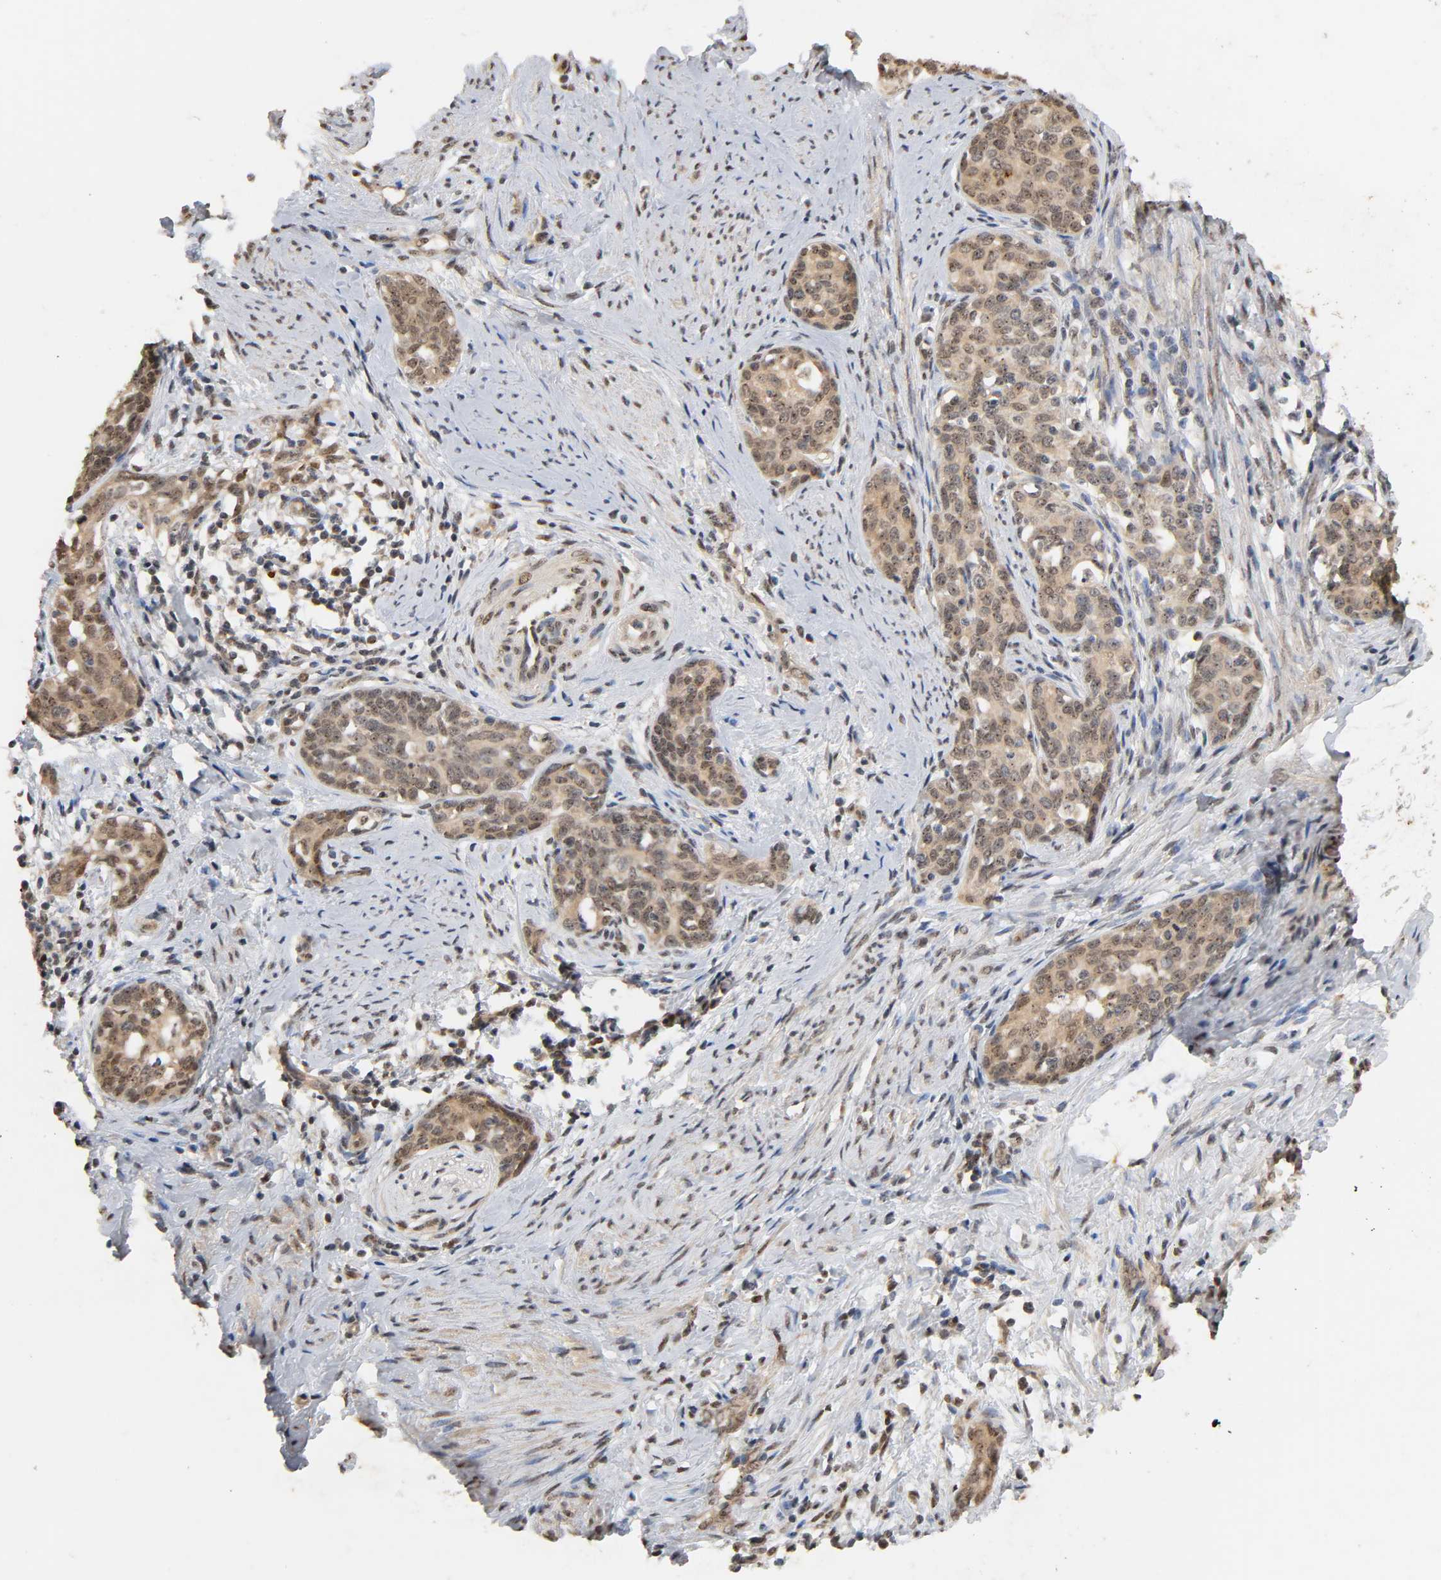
{"staining": {"intensity": "weak", "quantity": ">75%", "location": "cytoplasmic/membranous,nuclear"}, "tissue": "cervical cancer", "cell_type": "Tumor cells", "image_type": "cancer", "snomed": [{"axis": "morphology", "description": "Squamous cell carcinoma, NOS"}, {"axis": "morphology", "description": "Adenocarcinoma, NOS"}, {"axis": "topography", "description": "Cervix"}], "caption": "Immunohistochemical staining of human cervical cancer reveals weak cytoplasmic/membranous and nuclear protein positivity in about >75% of tumor cells.", "gene": "UBC", "patient": {"sex": "female", "age": 52}}